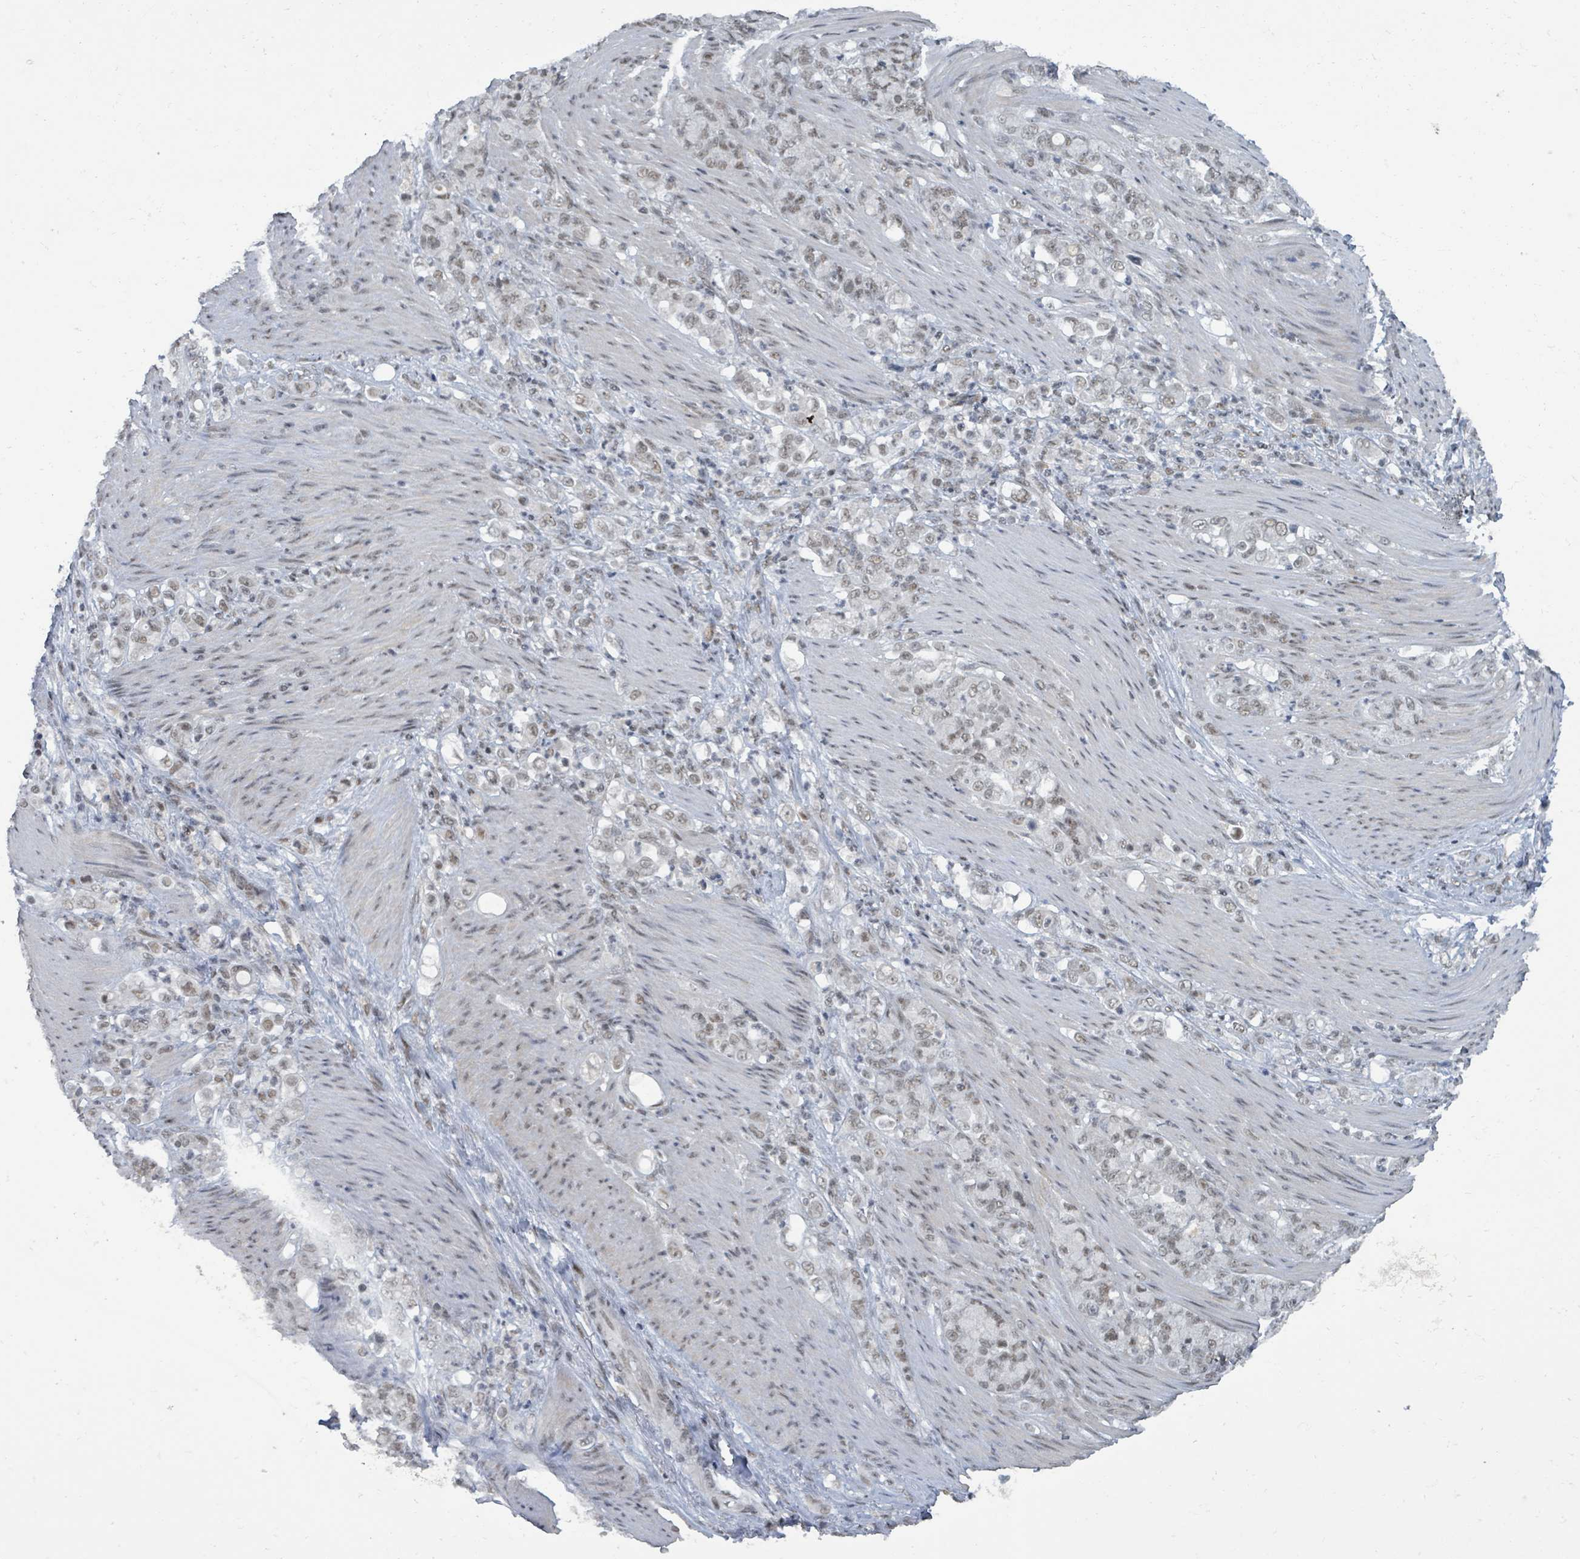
{"staining": {"intensity": "weak", "quantity": "25%-75%", "location": "nuclear"}, "tissue": "stomach cancer", "cell_type": "Tumor cells", "image_type": "cancer", "snomed": [{"axis": "morphology", "description": "Adenocarcinoma, NOS"}, {"axis": "topography", "description": "Stomach"}], "caption": "Immunohistochemistry (IHC) (DAB (3,3'-diaminobenzidine)) staining of stomach cancer (adenocarcinoma) shows weak nuclear protein staining in about 25%-75% of tumor cells.", "gene": "BANP", "patient": {"sex": "female", "age": 79}}